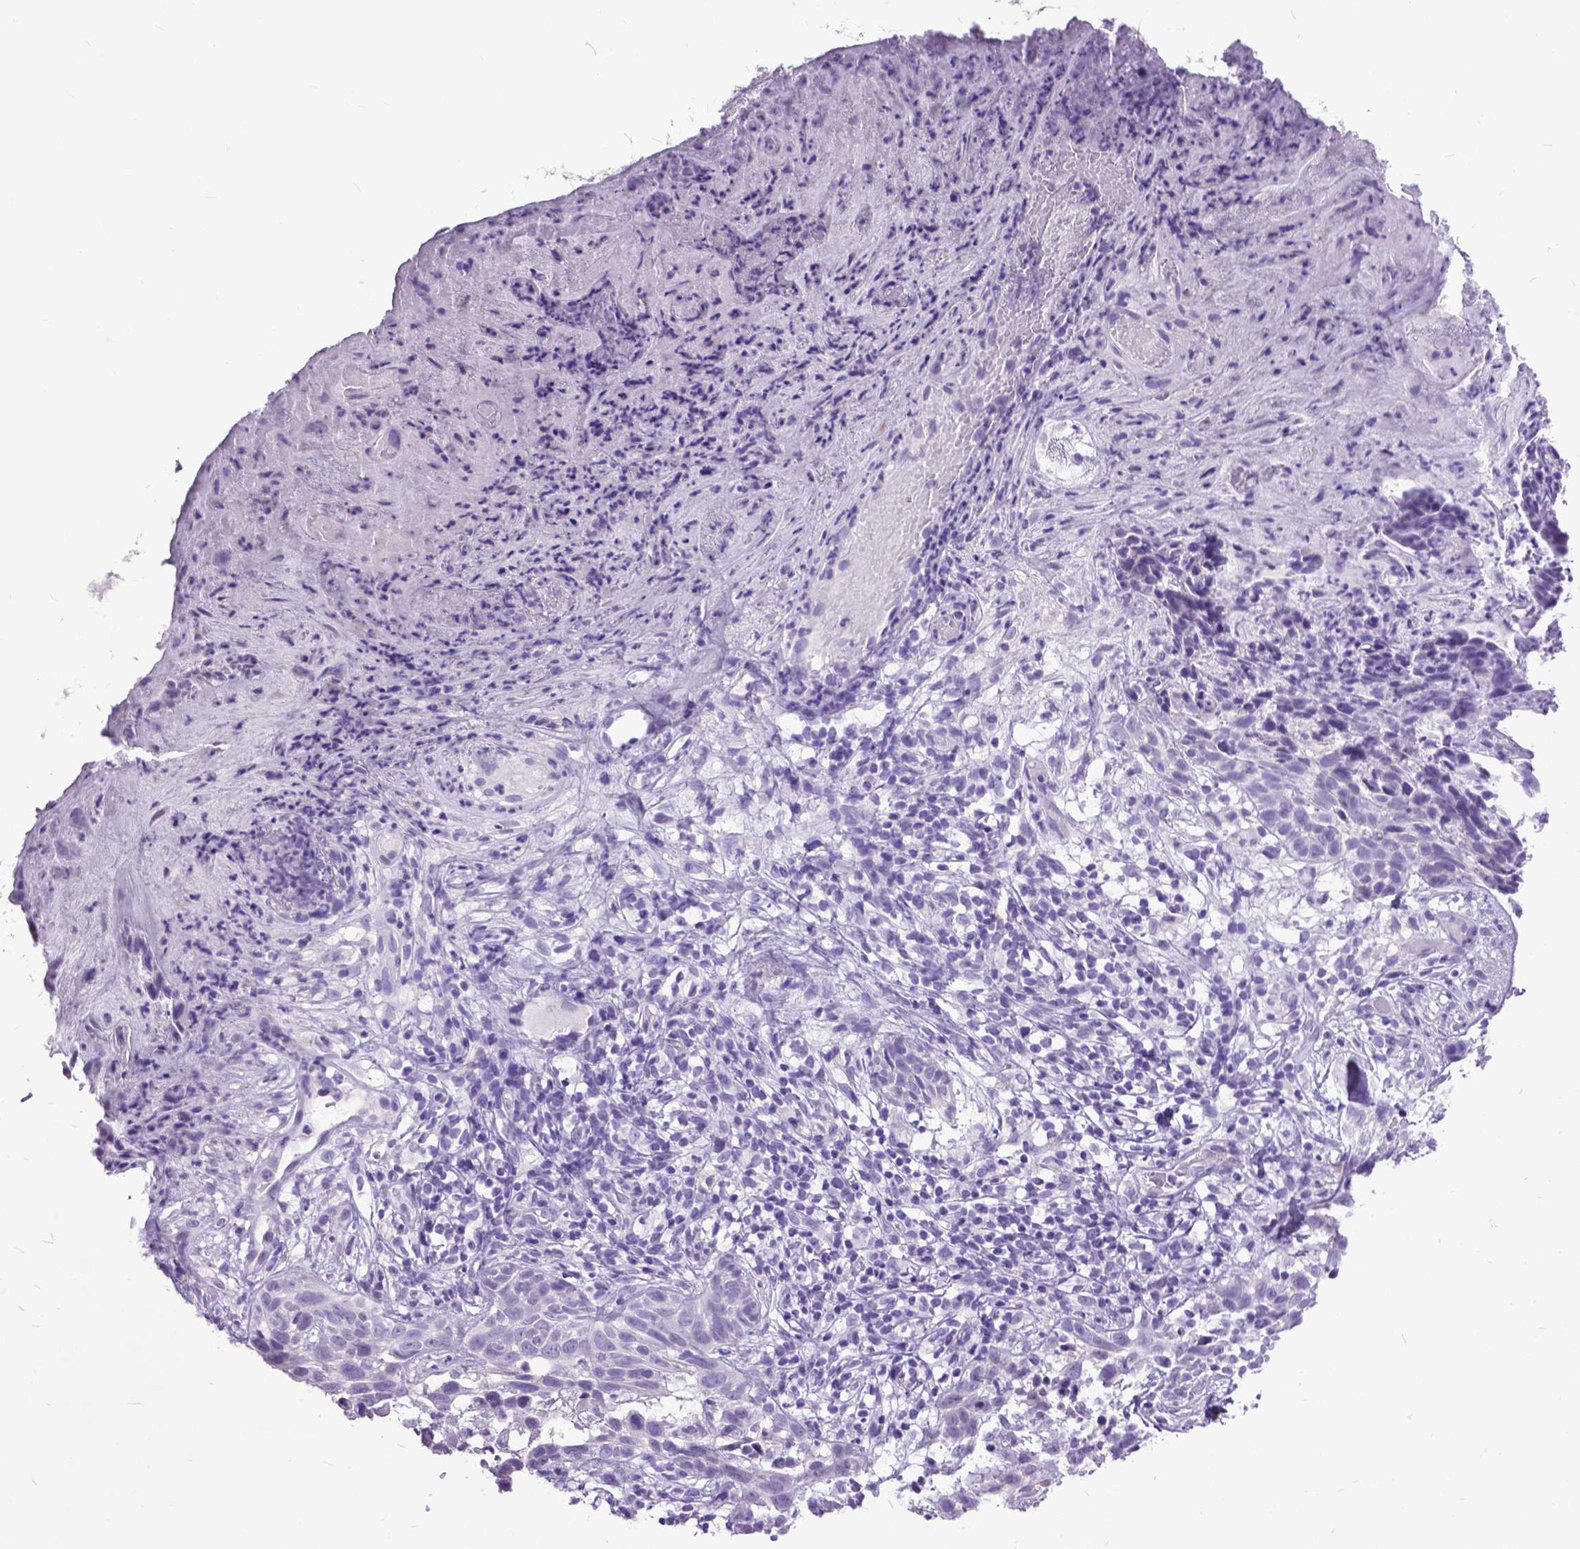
{"staining": {"intensity": "negative", "quantity": "none", "location": "none"}, "tissue": "skin cancer", "cell_type": "Tumor cells", "image_type": "cancer", "snomed": [{"axis": "morphology", "description": "Basal cell carcinoma"}, {"axis": "topography", "description": "Skin"}], "caption": "Immunohistochemical staining of human skin cancer exhibits no significant positivity in tumor cells.", "gene": "MARCHF10", "patient": {"sex": "male", "age": 85}}